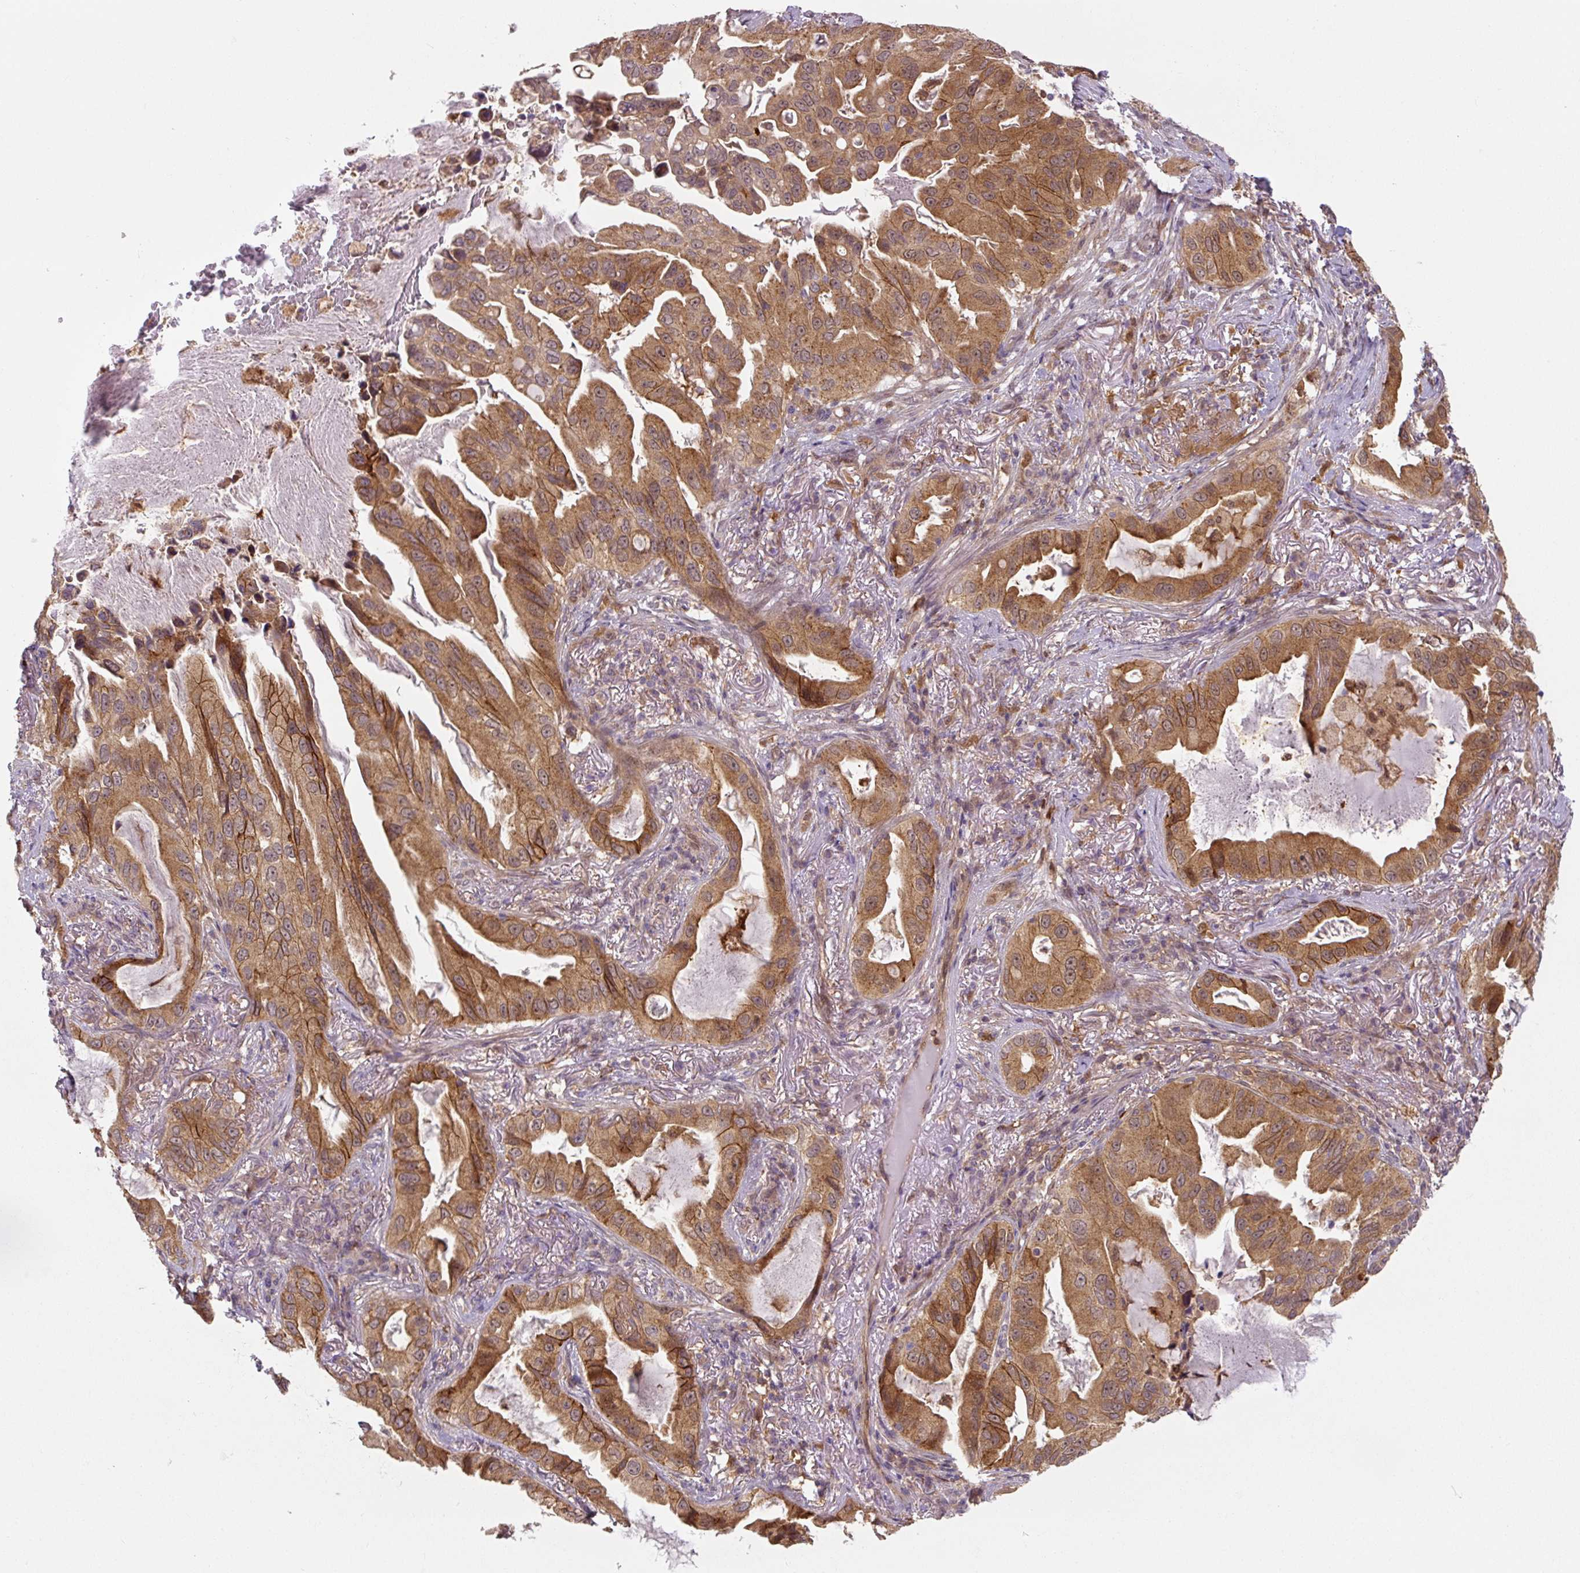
{"staining": {"intensity": "moderate", "quantity": ">75%", "location": "cytoplasmic/membranous"}, "tissue": "lung cancer", "cell_type": "Tumor cells", "image_type": "cancer", "snomed": [{"axis": "morphology", "description": "Adenocarcinoma, NOS"}, {"axis": "topography", "description": "Lung"}], "caption": "Protein expression analysis of adenocarcinoma (lung) demonstrates moderate cytoplasmic/membranous staining in approximately >75% of tumor cells. (DAB (3,3'-diaminobenzidine) IHC, brown staining for protein, blue staining for nuclei).", "gene": "ZSWIM7", "patient": {"sex": "female", "age": 69}}